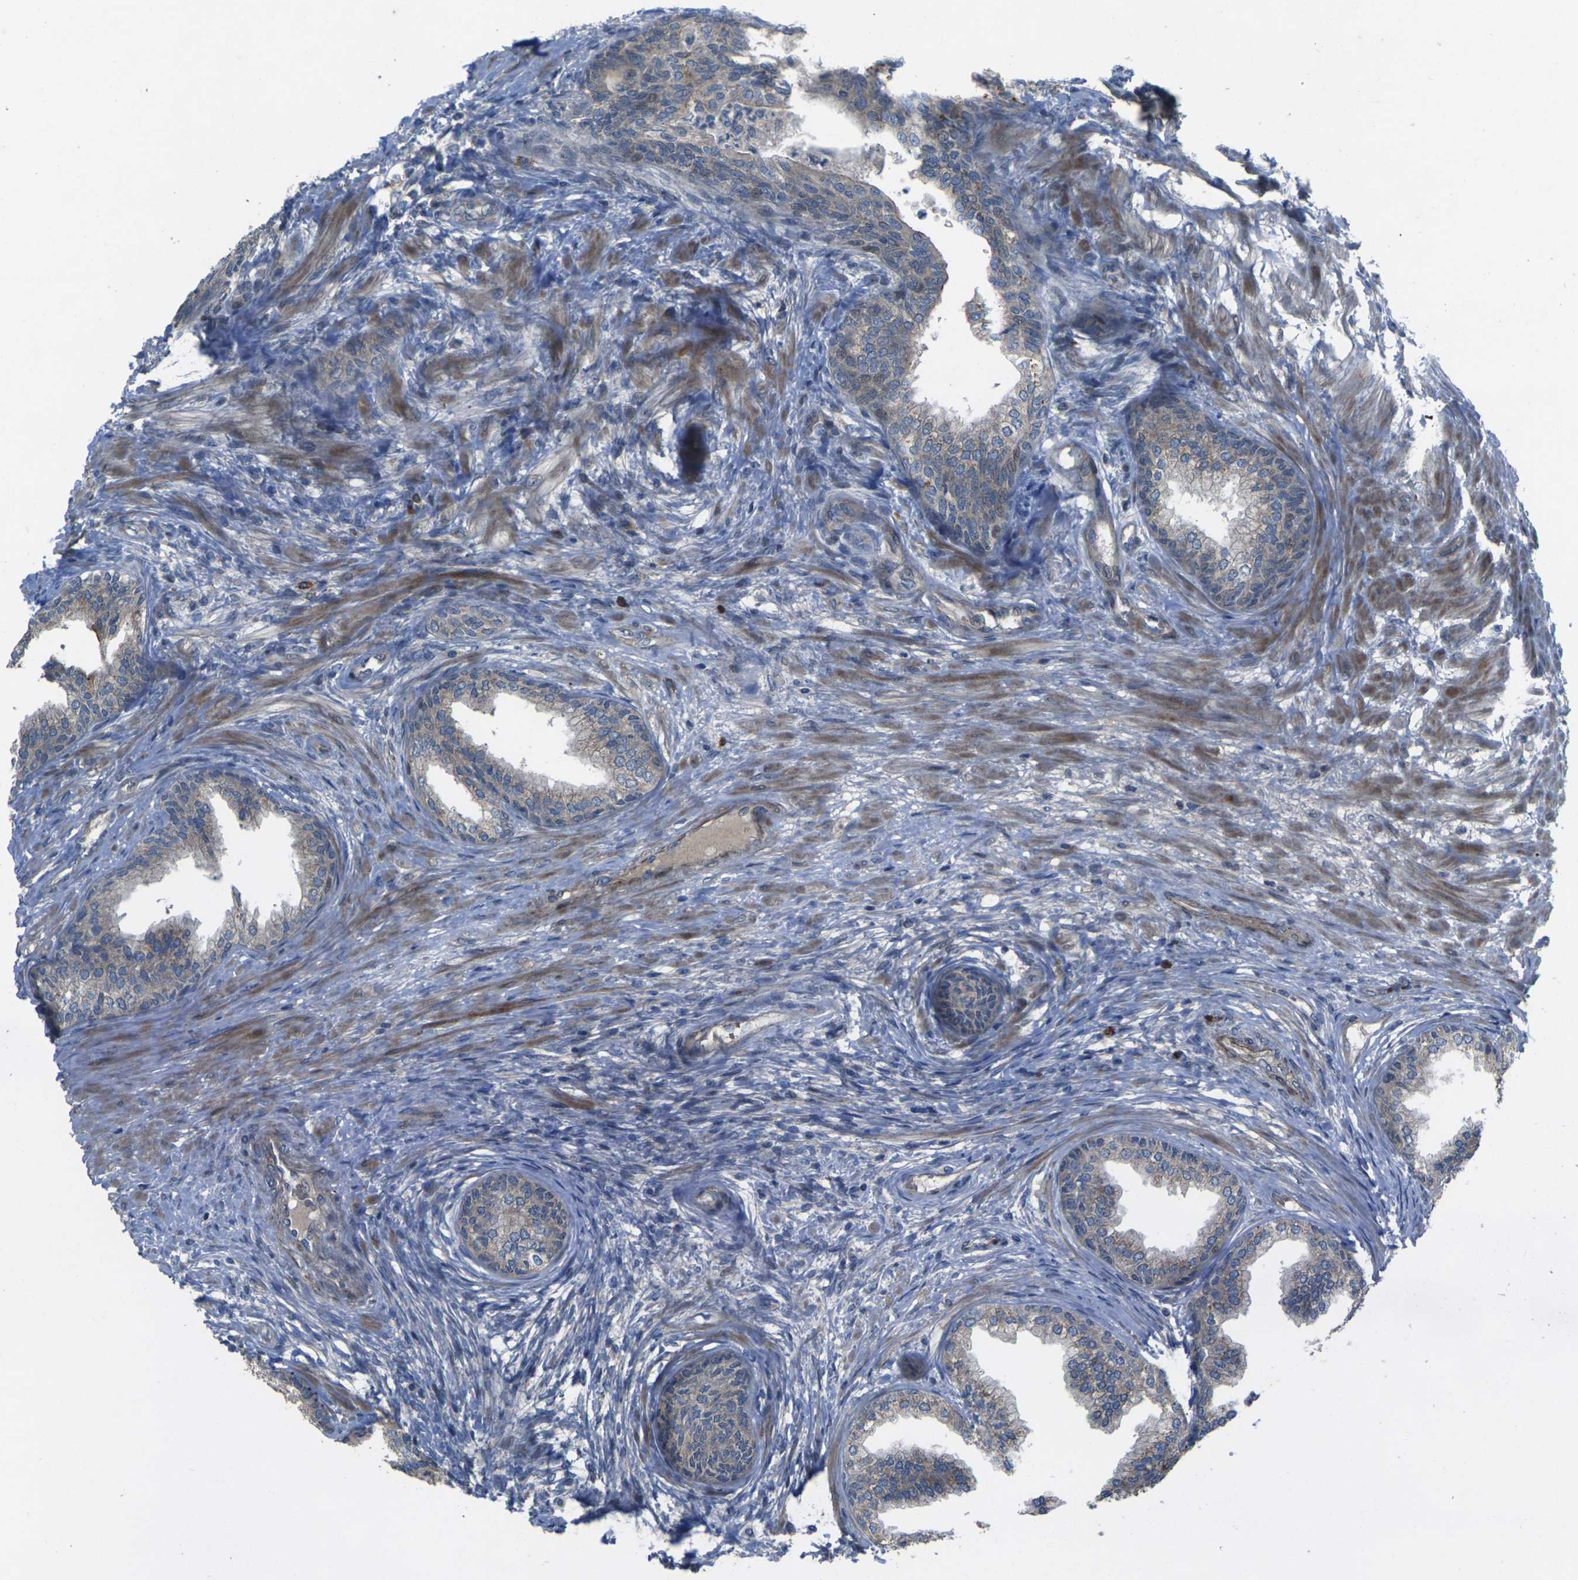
{"staining": {"intensity": "moderate", "quantity": ">75%", "location": "cytoplasmic/membranous"}, "tissue": "prostate", "cell_type": "Glandular cells", "image_type": "normal", "snomed": [{"axis": "morphology", "description": "Normal tissue, NOS"}, {"axis": "topography", "description": "Prostate"}], "caption": "Approximately >75% of glandular cells in benign human prostate display moderate cytoplasmic/membranous protein staining as visualized by brown immunohistochemical staining.", "gene": "EDNRA", "patient": {"sex": "male", "age": 76}}